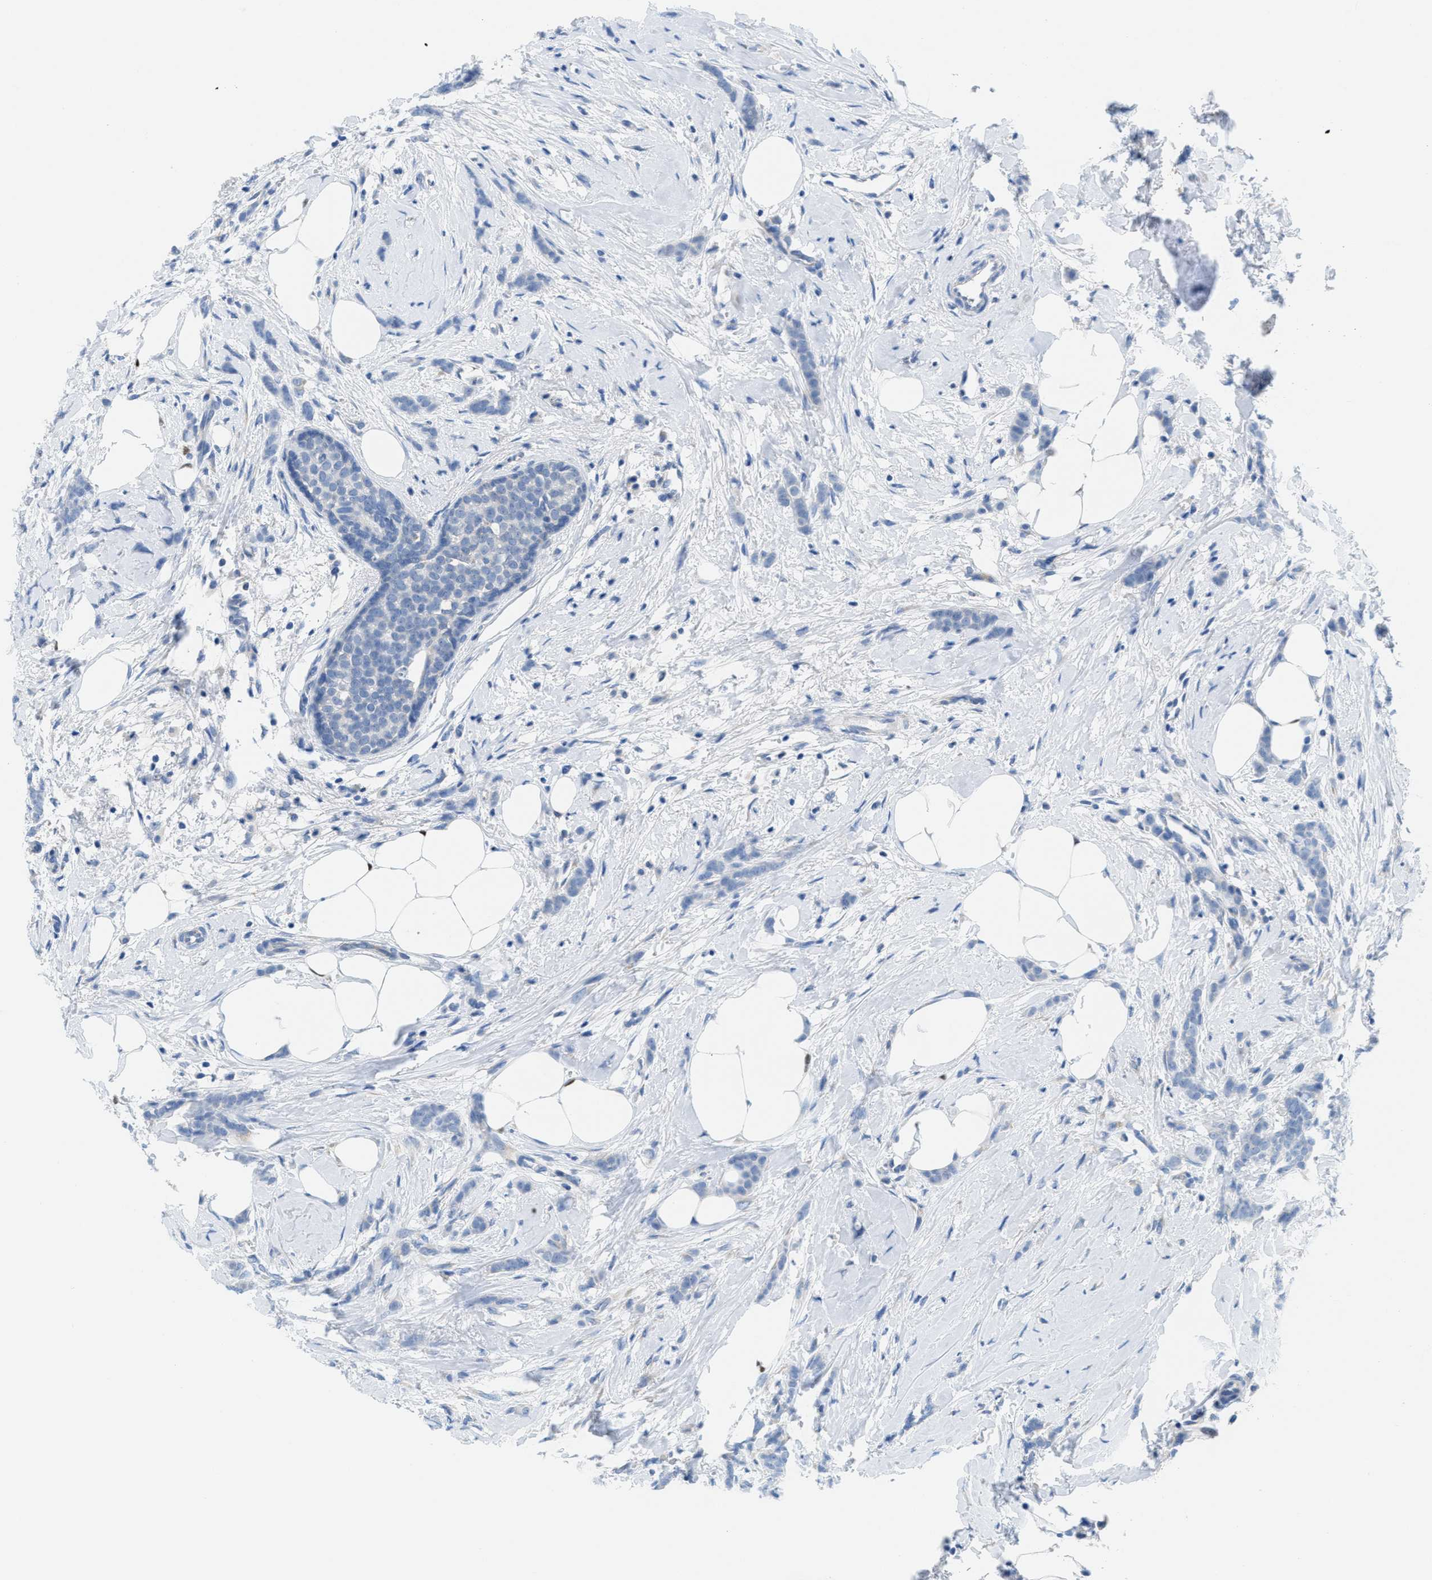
{"staining": {"intensity": "negative", "quantity": "none", "location": "none"}, "tissue": "breast cancer", "cell_type": "Tumor cells", "image_type": "cancer", "snomed": [{"axis": "morphology", "description": "Lobular carcinoma, in situ"}, {"axis": "morphology", "description": "Lobular carcinoma"}, {"axis": "topography", "description": "Breast"}], "caption": "The IHC micrograph has no significant expression in tumor cells of breast lobular carcinoma in situ tissue. (Immunohistochemistry, brightfield microscopy, high magnification).", "gene": "PTDSS1", "patient": {"sex": "female", "age": 41}}